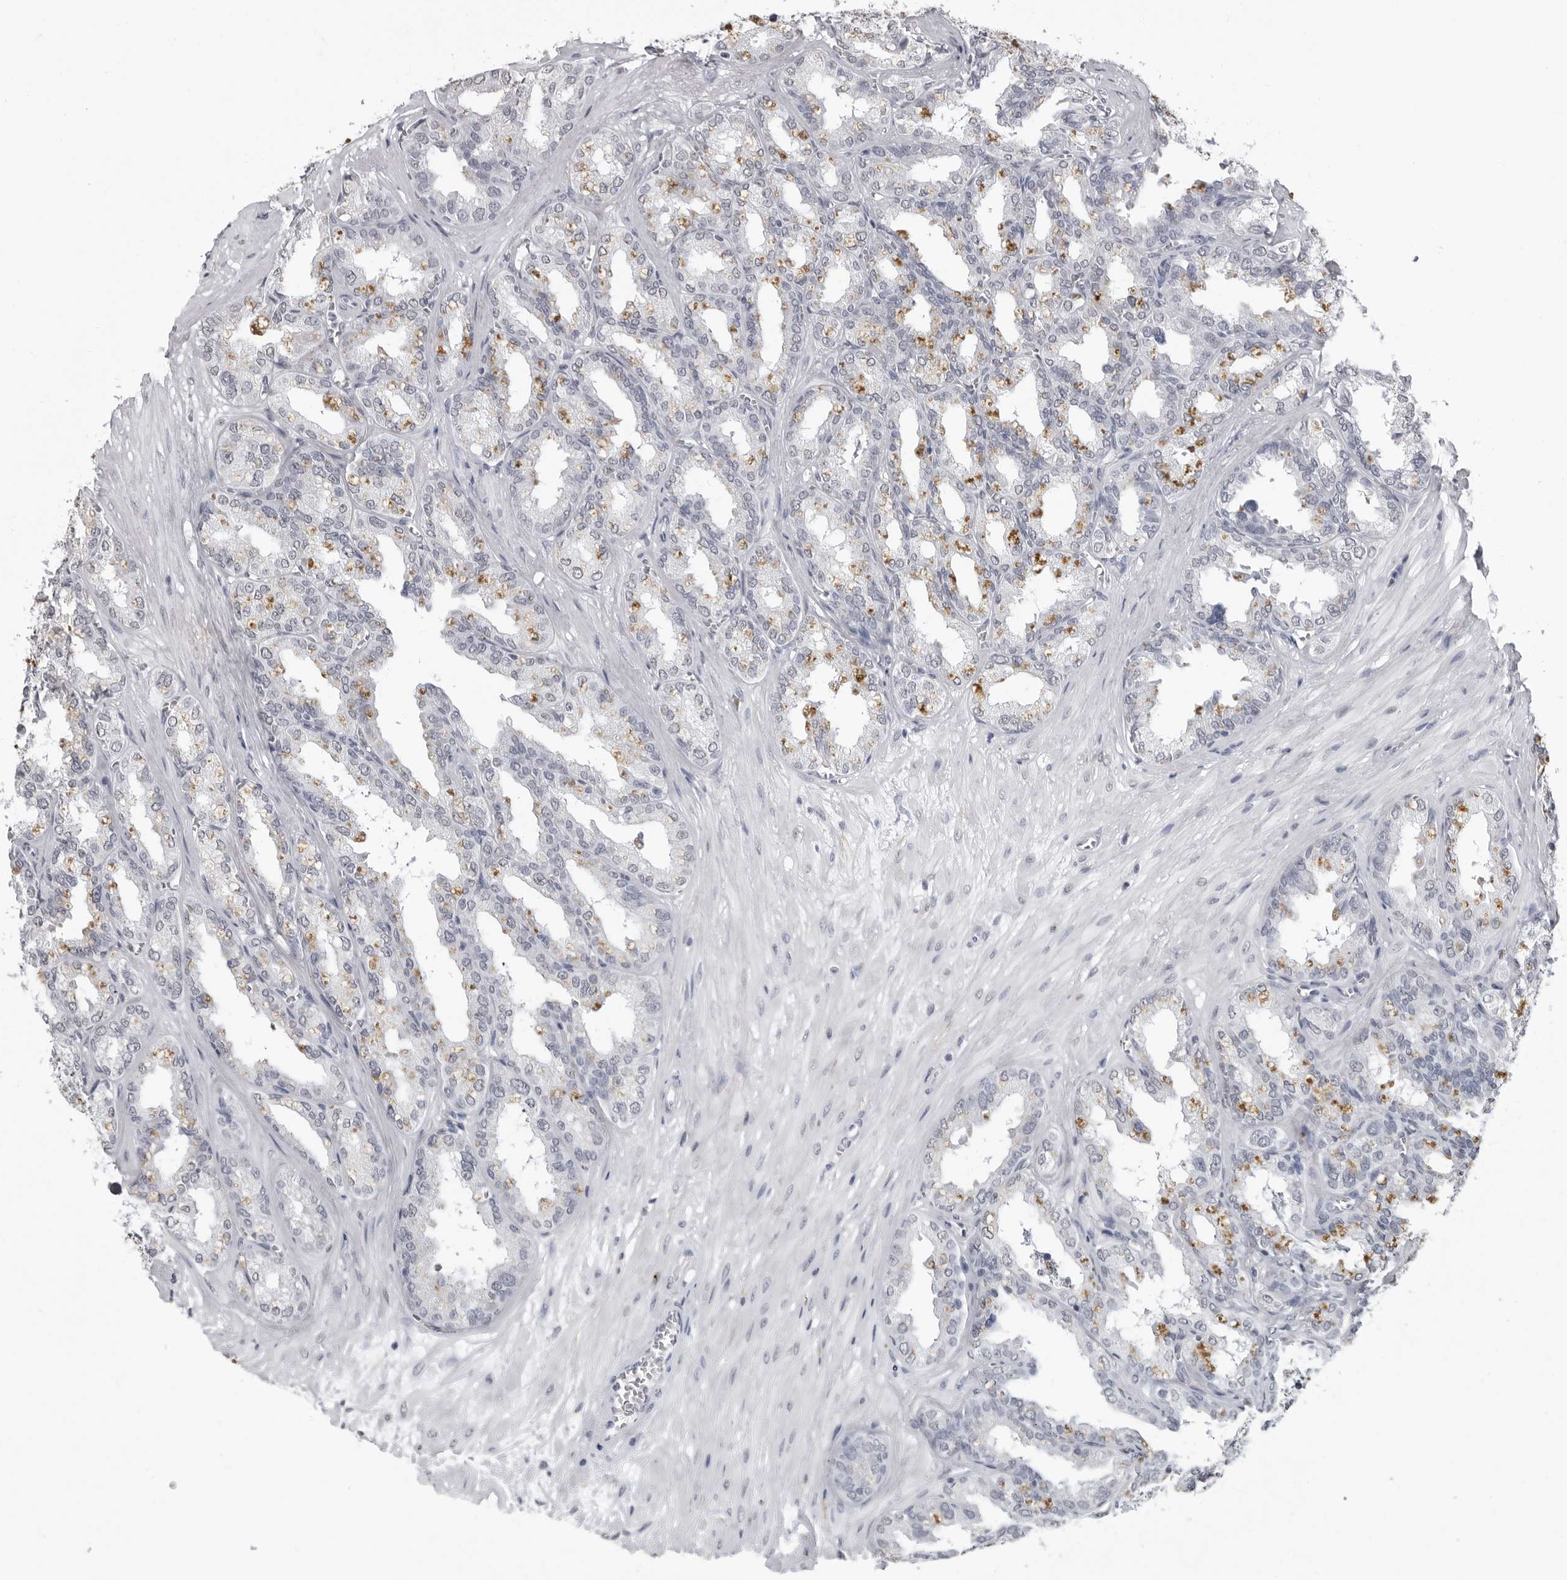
{"staining": {"intensity": "negative", "quantity": "none", "location": "none"}, "tissue": "seminal vesicle", "cell_type": "Glandular cells", "image_type": "normal", "snomed": [{"axis": "morphology", "description": "Normal tissue, NOS"}, {"axis": "topography", "description": "Prostate"}, {"axis": "topography", "description": "Seminal veicle"}], "caption": "Protein analysis of benign seminal vesicle exhibits no significant staining in glandular cells. (Brightfield microscopy of DAB IHC at high magnification).", "gene": "HEPACAM", "patient": {"sex": "male", "age": 51}}